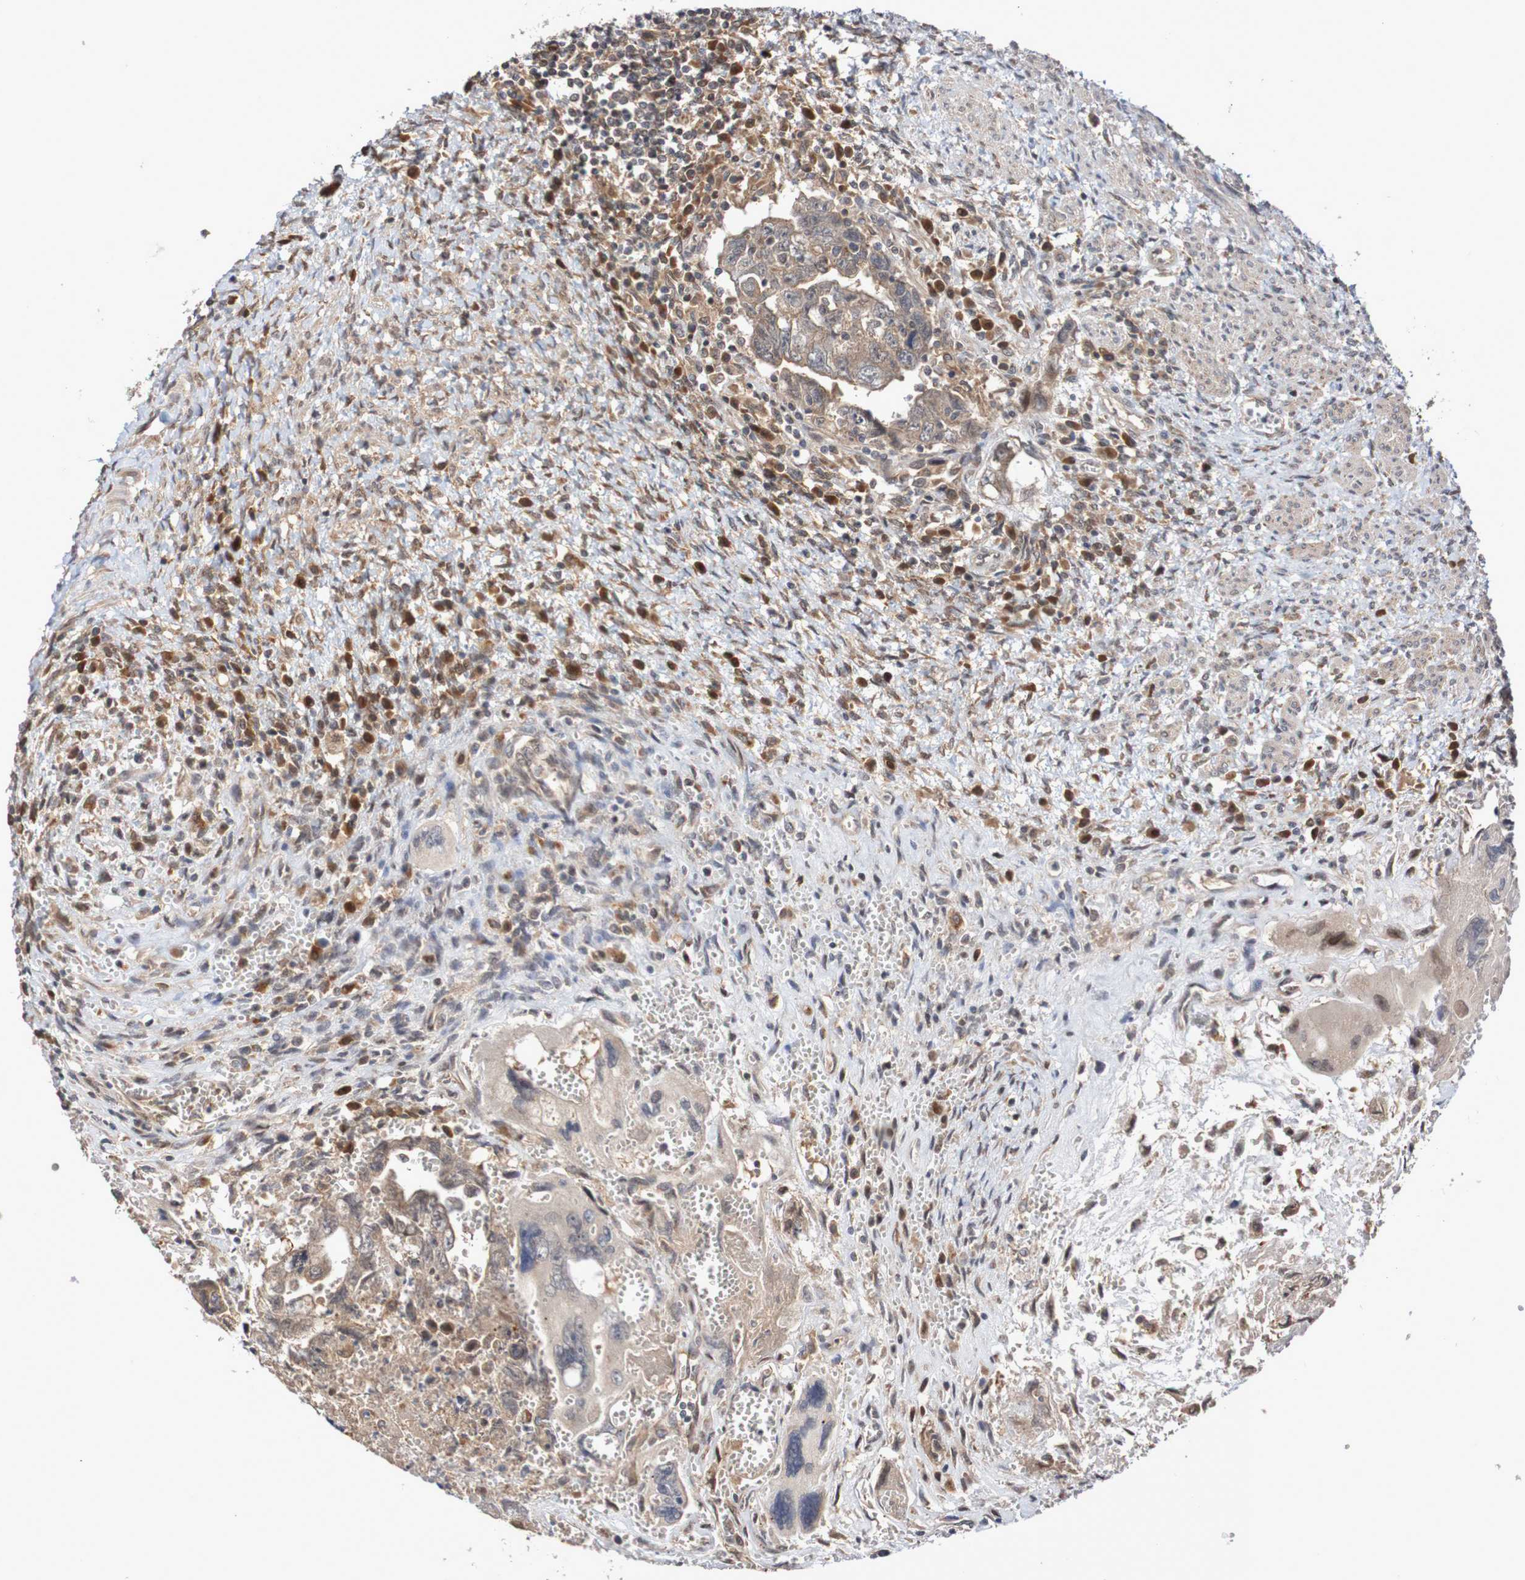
{"staining": {"intensity": "moderate", "quantity": ">75%", "location": "cytoplasmic/membranous"}, "tissue": "testis cancer", "cell_type": "Tumor cells", "image_type": "cancer", "snomed": [{"axis": "morphology", "description": "Carcinoma, Embryonal, NOS"}, {"axis": "topography", "description": "Testis"}], "caption": "Brown immunohistochemical staining in testis cancer (embryonal carcinoma) displays moderate cytoplasmic/membranous staining in approximately >75% of tumor cells.", "gene": "PHPT1", "patient": {"sex": "male", "age": 28}}